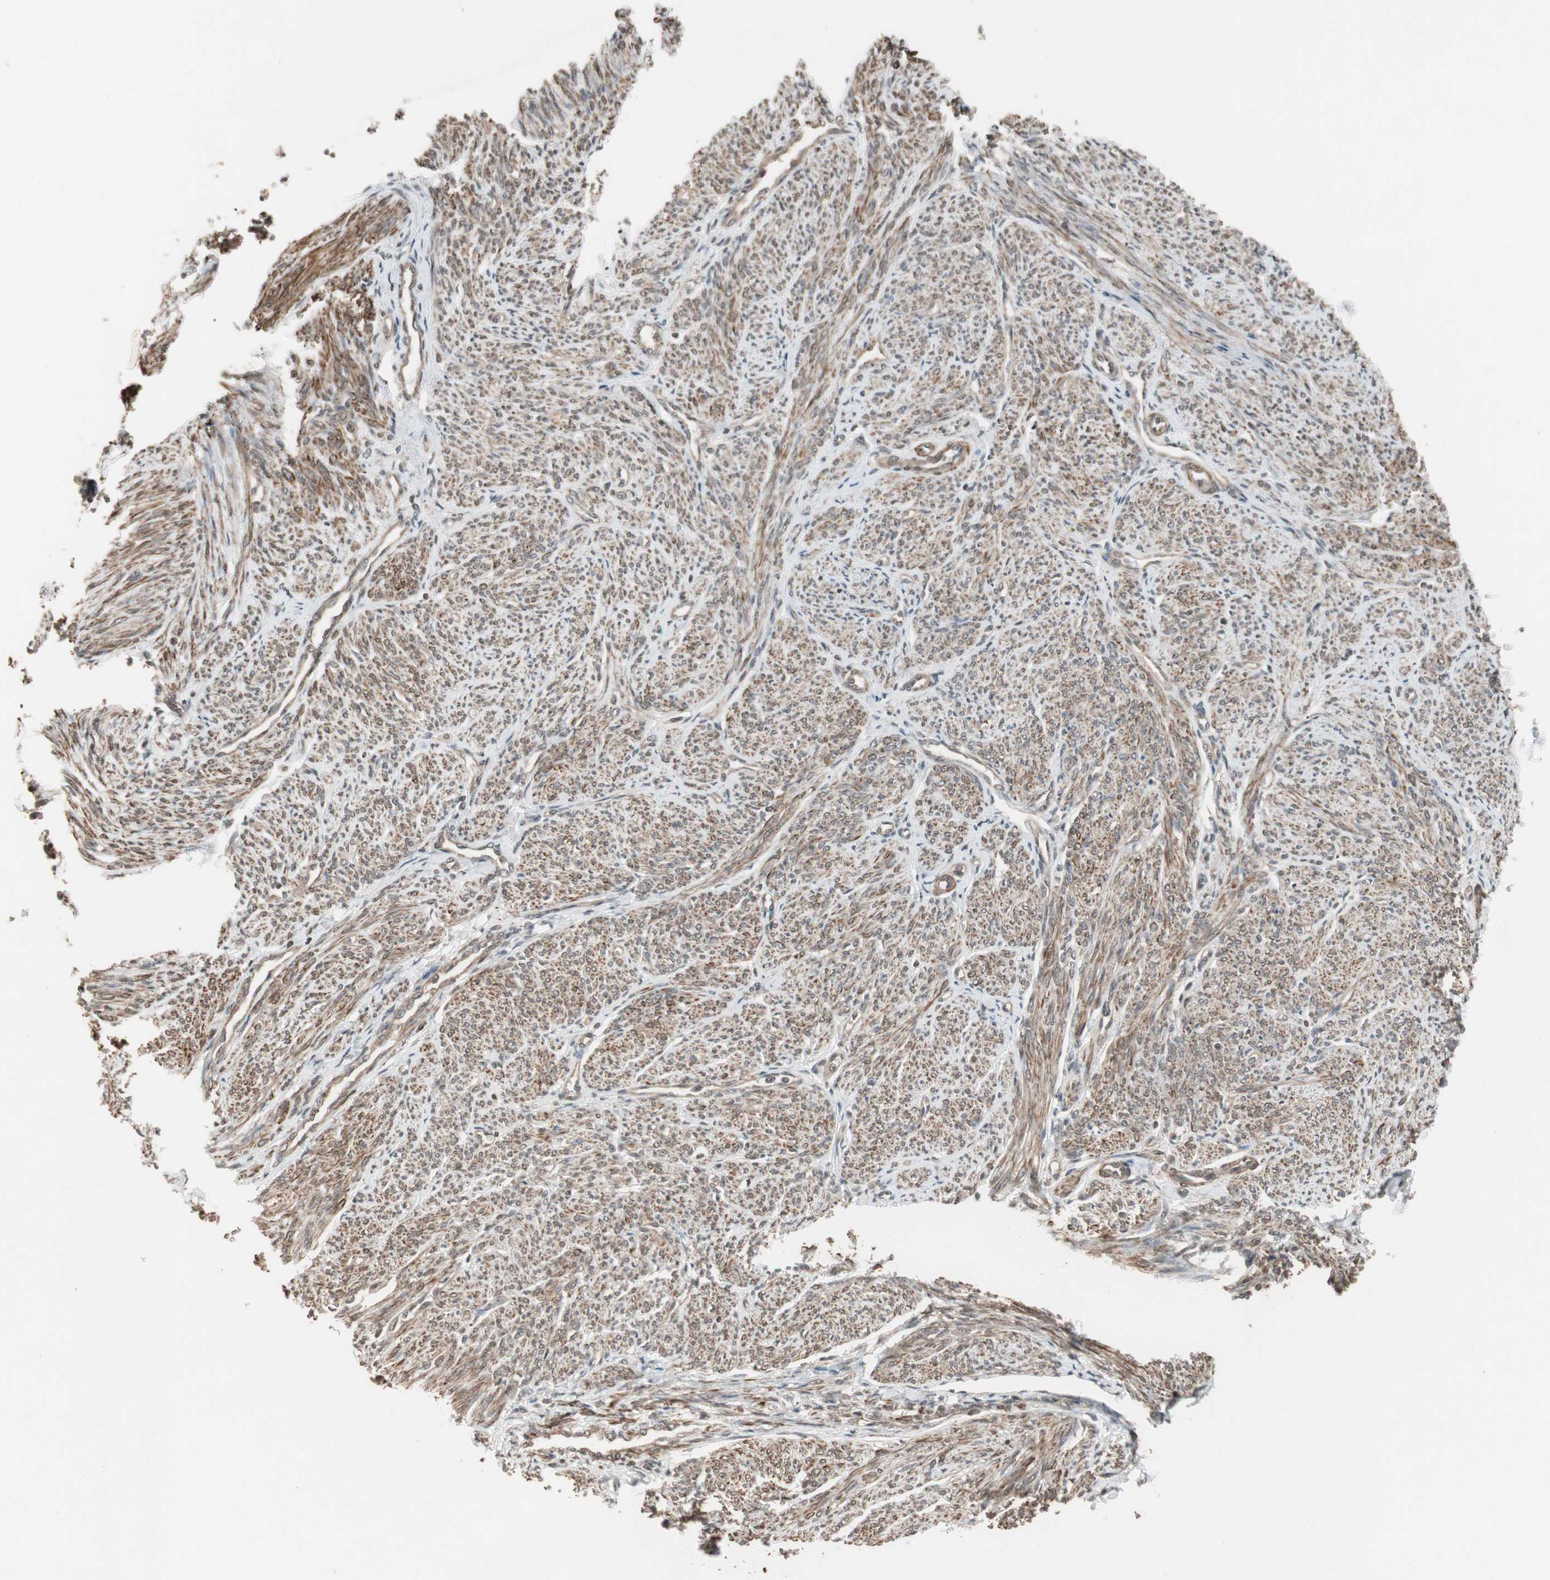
{"staining": {"intensity": "strong", "quantity": ">75%", "location": "cytoplasmic/membranous"}, "tissue": "smooth muscle", "cell_type": "Smooth muscle cells", "image_type": "normal", "snomed": [{"axis": "morphology", "description": "Normal tissue, NOS"}, {"axis": "topography", "description": "Smooth muscle"}], "caption": "Immunohistochemical staining of unremarkable human smooth muscle demonstrates strong cytoplasmic/membranous protein expression in approximately >75% of smooth muscle cells.", "gene": "DRAP1", "patient": {"sex": "female", "age": 65}}